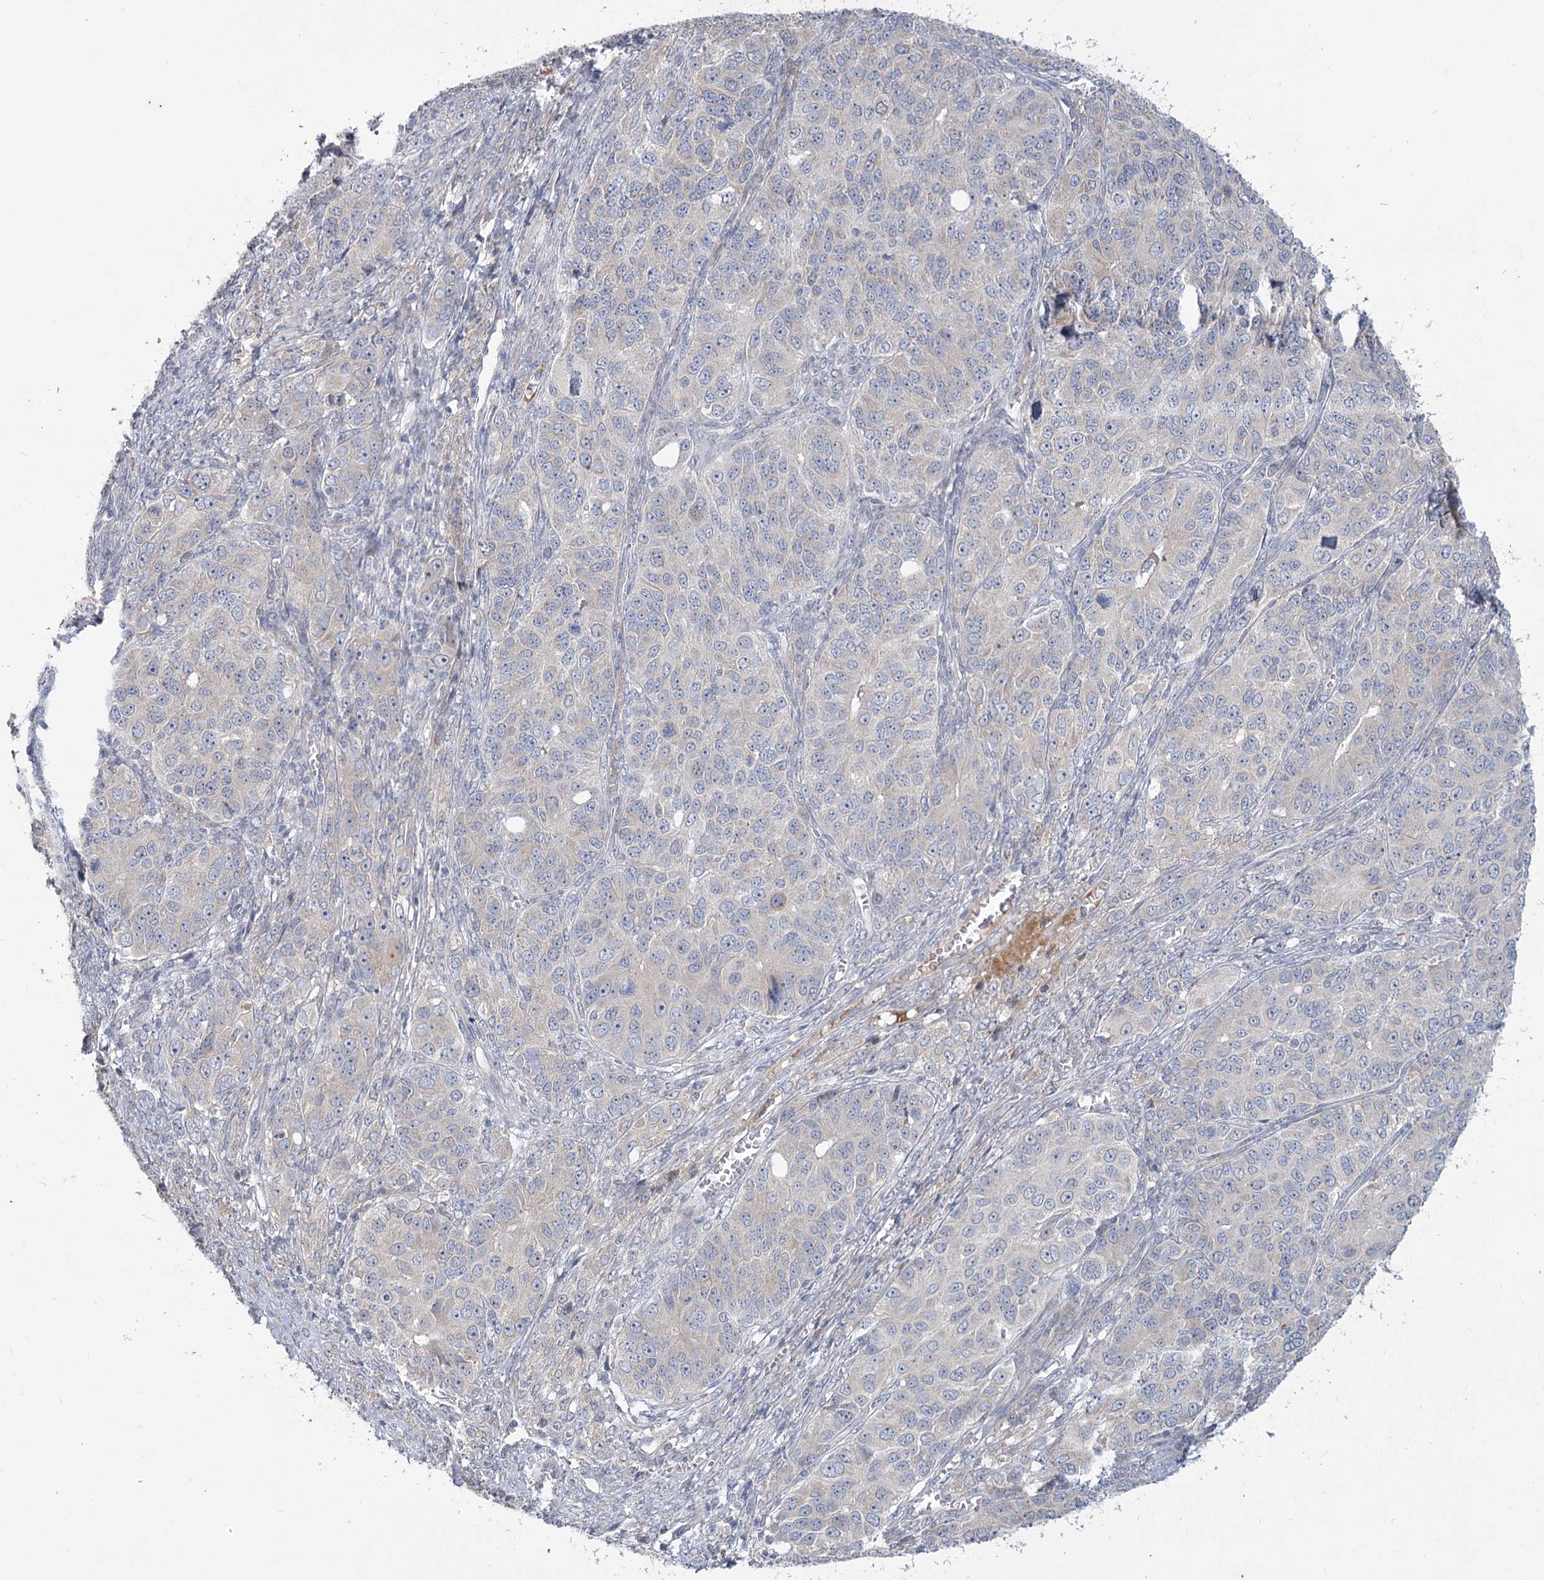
{"staining": {"intensity": "negative", "quantity": "none", "location": "none"}, "tissue": "ovarian cancer", "cell_type": "Tumor cells", "image_type": "cancer", "snomed": [{"axis": "morphology", "description": "Carcinoma, endometroid"}, {"axis": "topography", "description": "Ovary"}], "caption": "Tumor cells show no significant protein staining in ovarian endometroid carcinoma.", "gene": "PLA2G12A", "patient": {"sex": "female", "age": 51}}